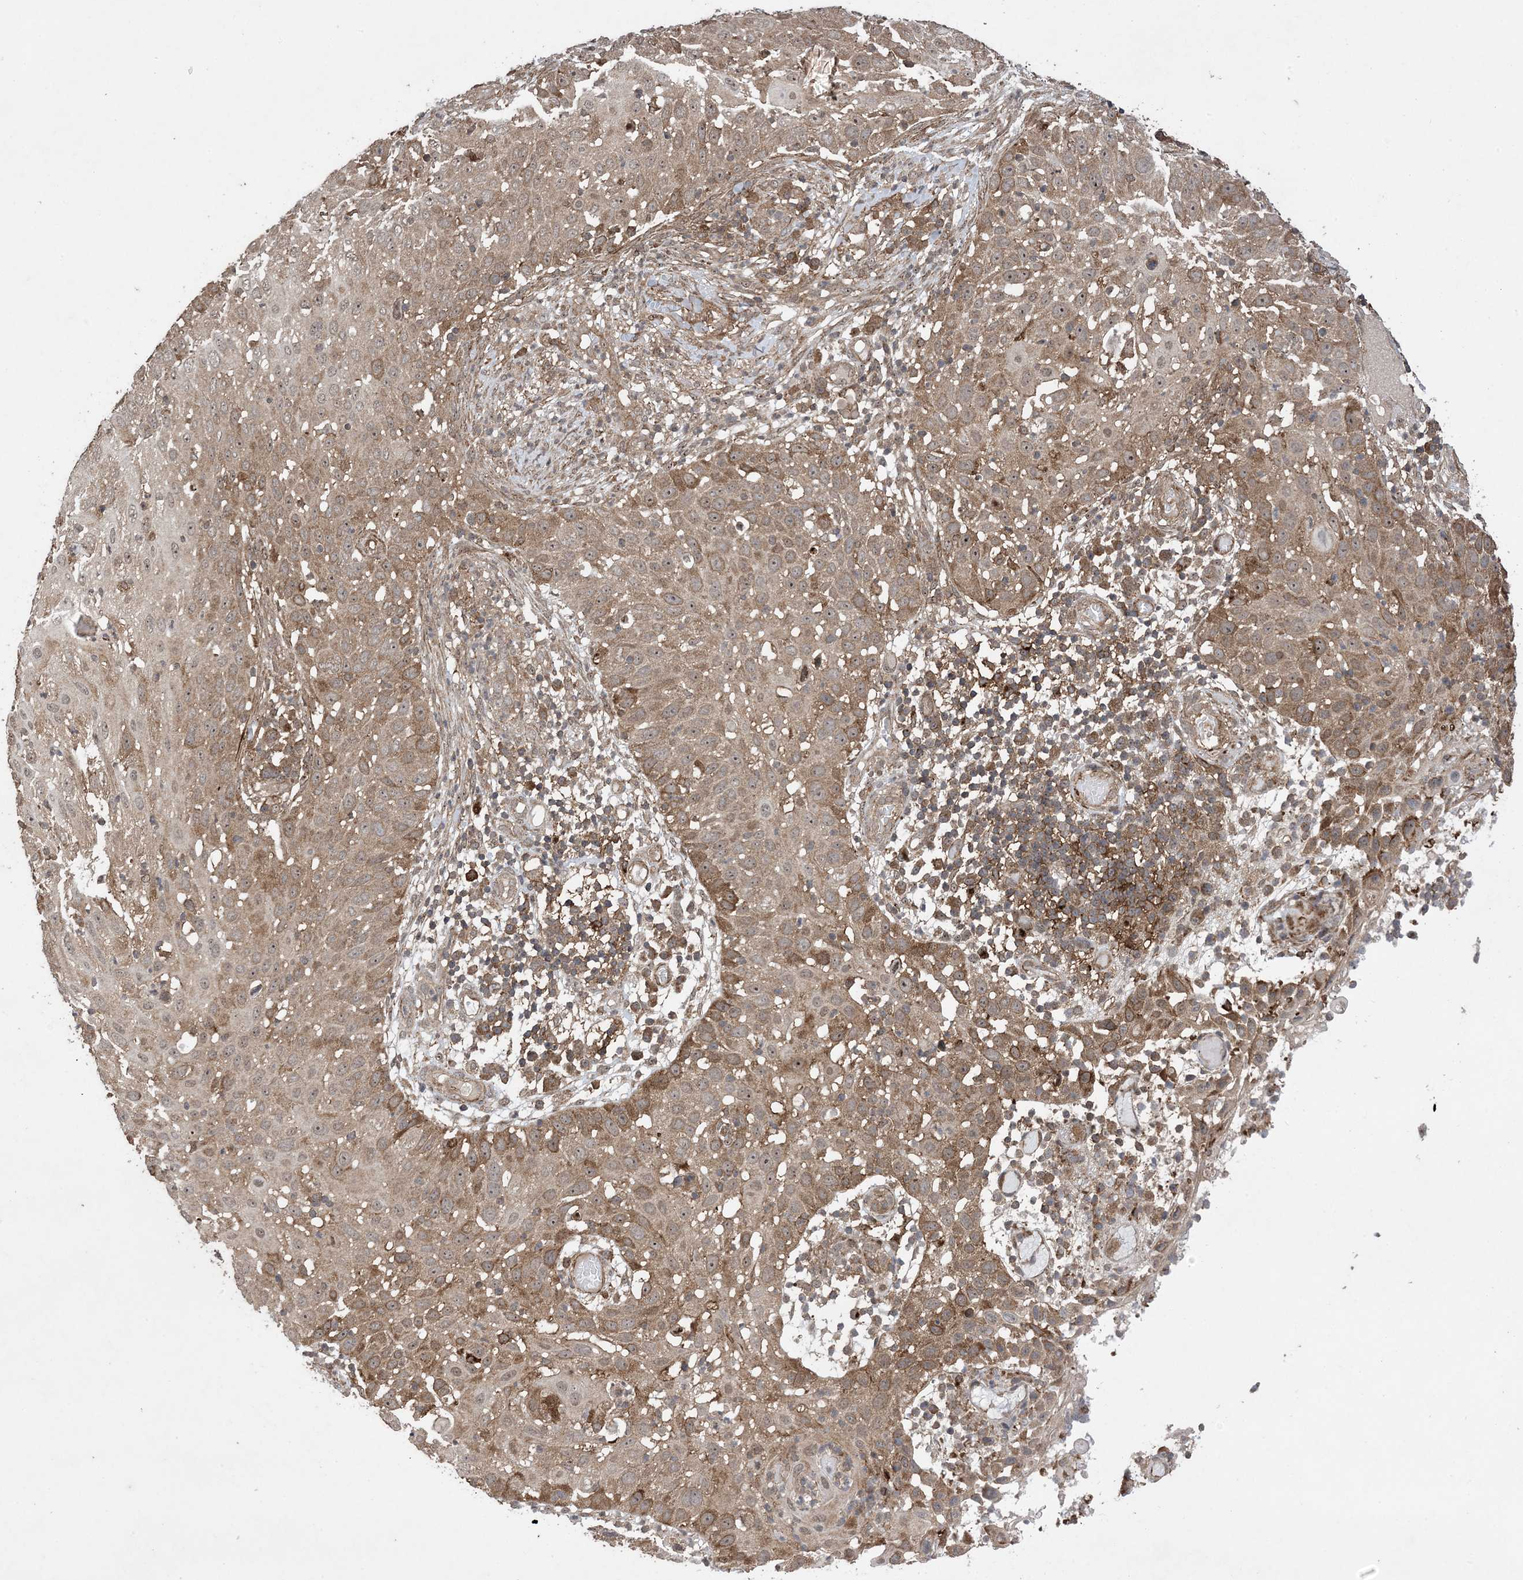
{"staining": {"intensity": "moderate", "quantity": ">75%", "location": "cytoplasmic/membranous"}, "tissue": "skin cancer", "cell_type": "Tumor cells", "image_type": "cancer", "snomed": [{"axis": "morphology", "description": "Squamous cell carcinoma, NOS"}, {"axis": "topography", "description": "Skin"}], "caption": "Immunohistochemical staining of skin cancer demonstrates moderate cytoplasmic/membranous protein staining in approximately >75% of tumor cells.", "gene": "ZNF511", "patient": {"sex": "female", "age": 44}}